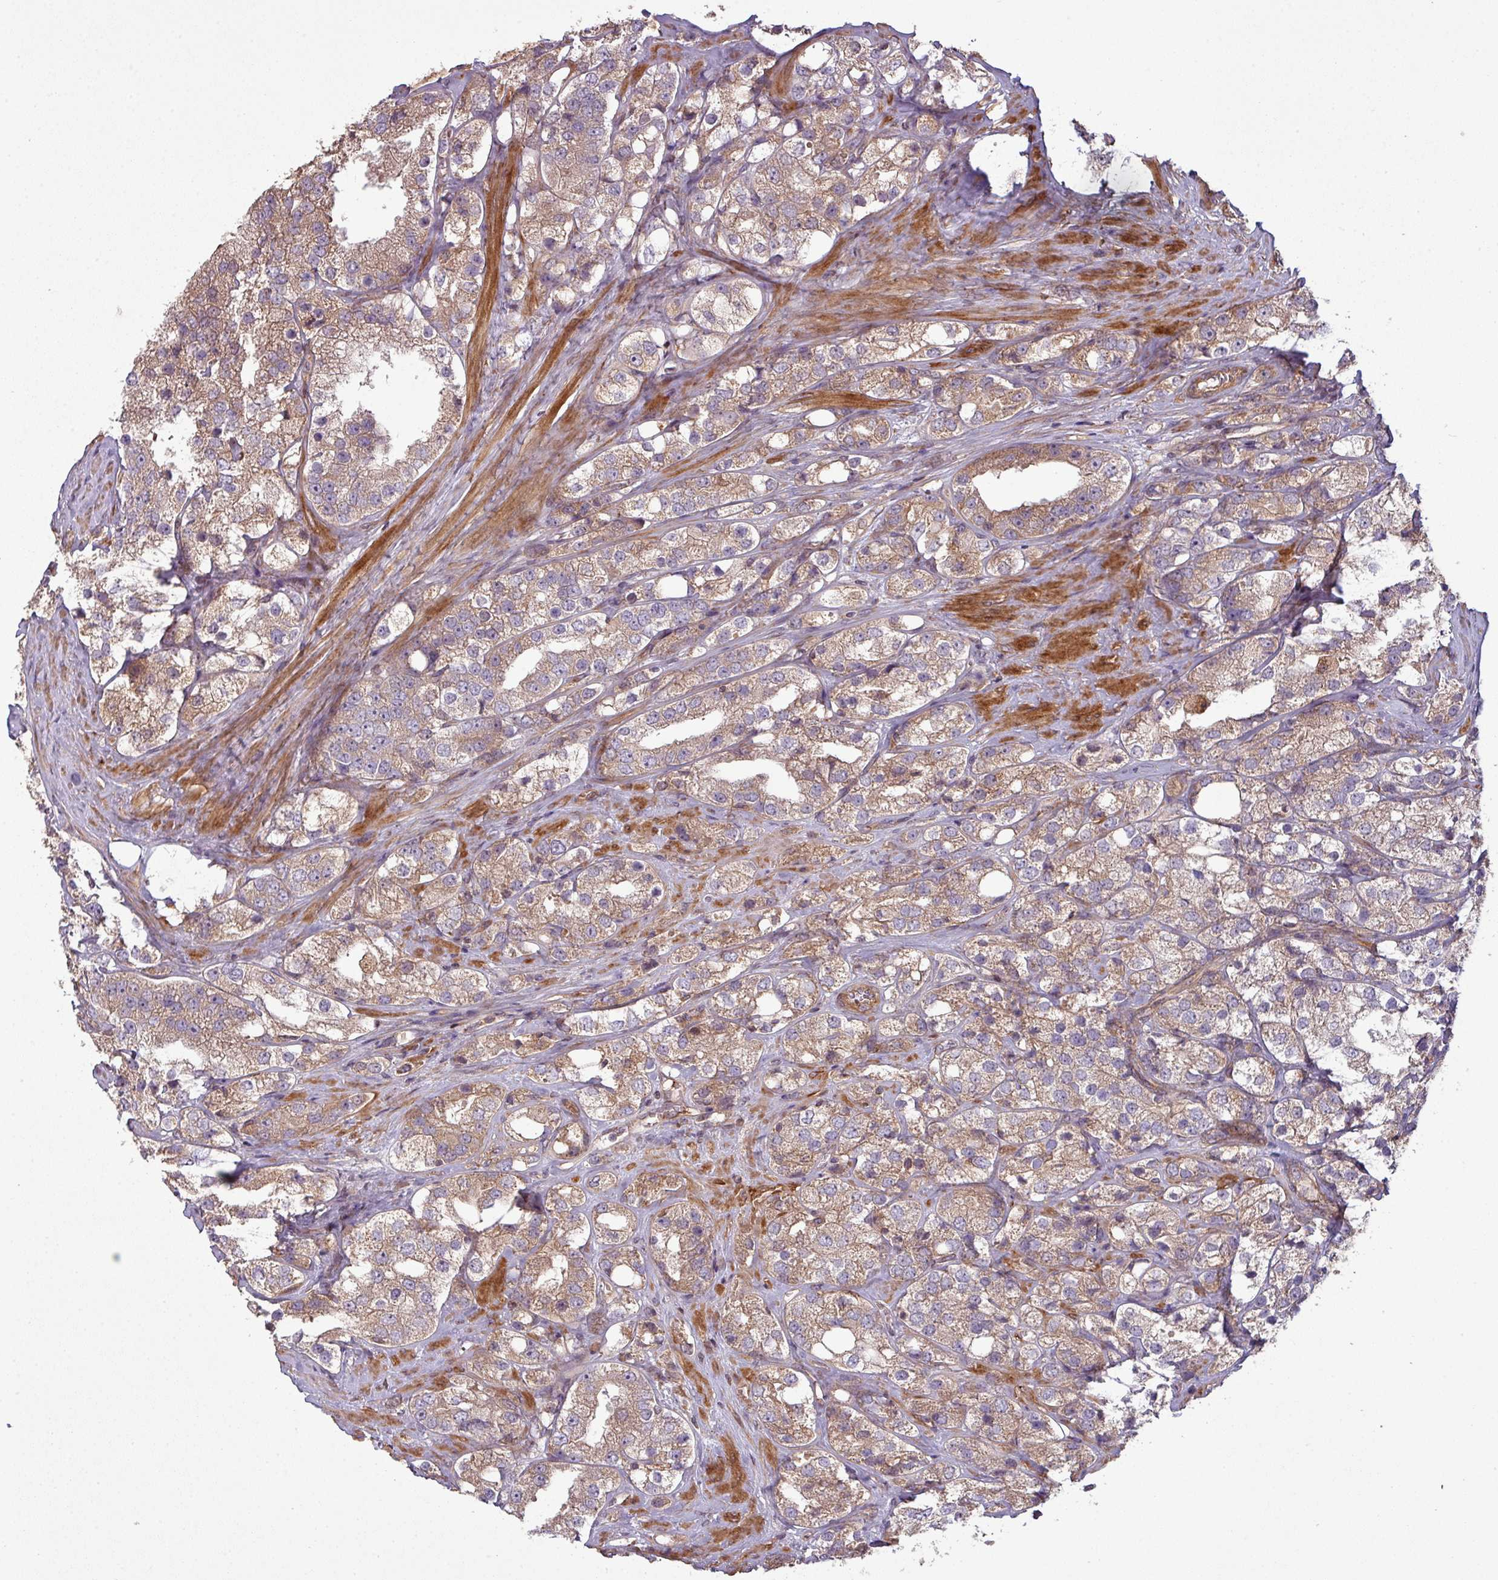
{"staining": {"intensity": "weak", "quantity": ">75%", "location": "cytoplasmic/membranous"}, "tissue": "prostate cancer", "cell_type": "Tumor cells", "image_type": "cancer", "snomed": [{"axis": "morphology", "description": "Adenocarcinoma, NOS"}, {"axis": "topography", "description": "Prostate"}], "caption": "High-power microscopy captured an immunohistochemistry image of adenocarcinoma (prostate), revealing weak cytoplasmic/membranous expression in approximately >75% of tumor cells.", "gene": "SNRNP25", "patient": {"sex": "male", "age": 79}}